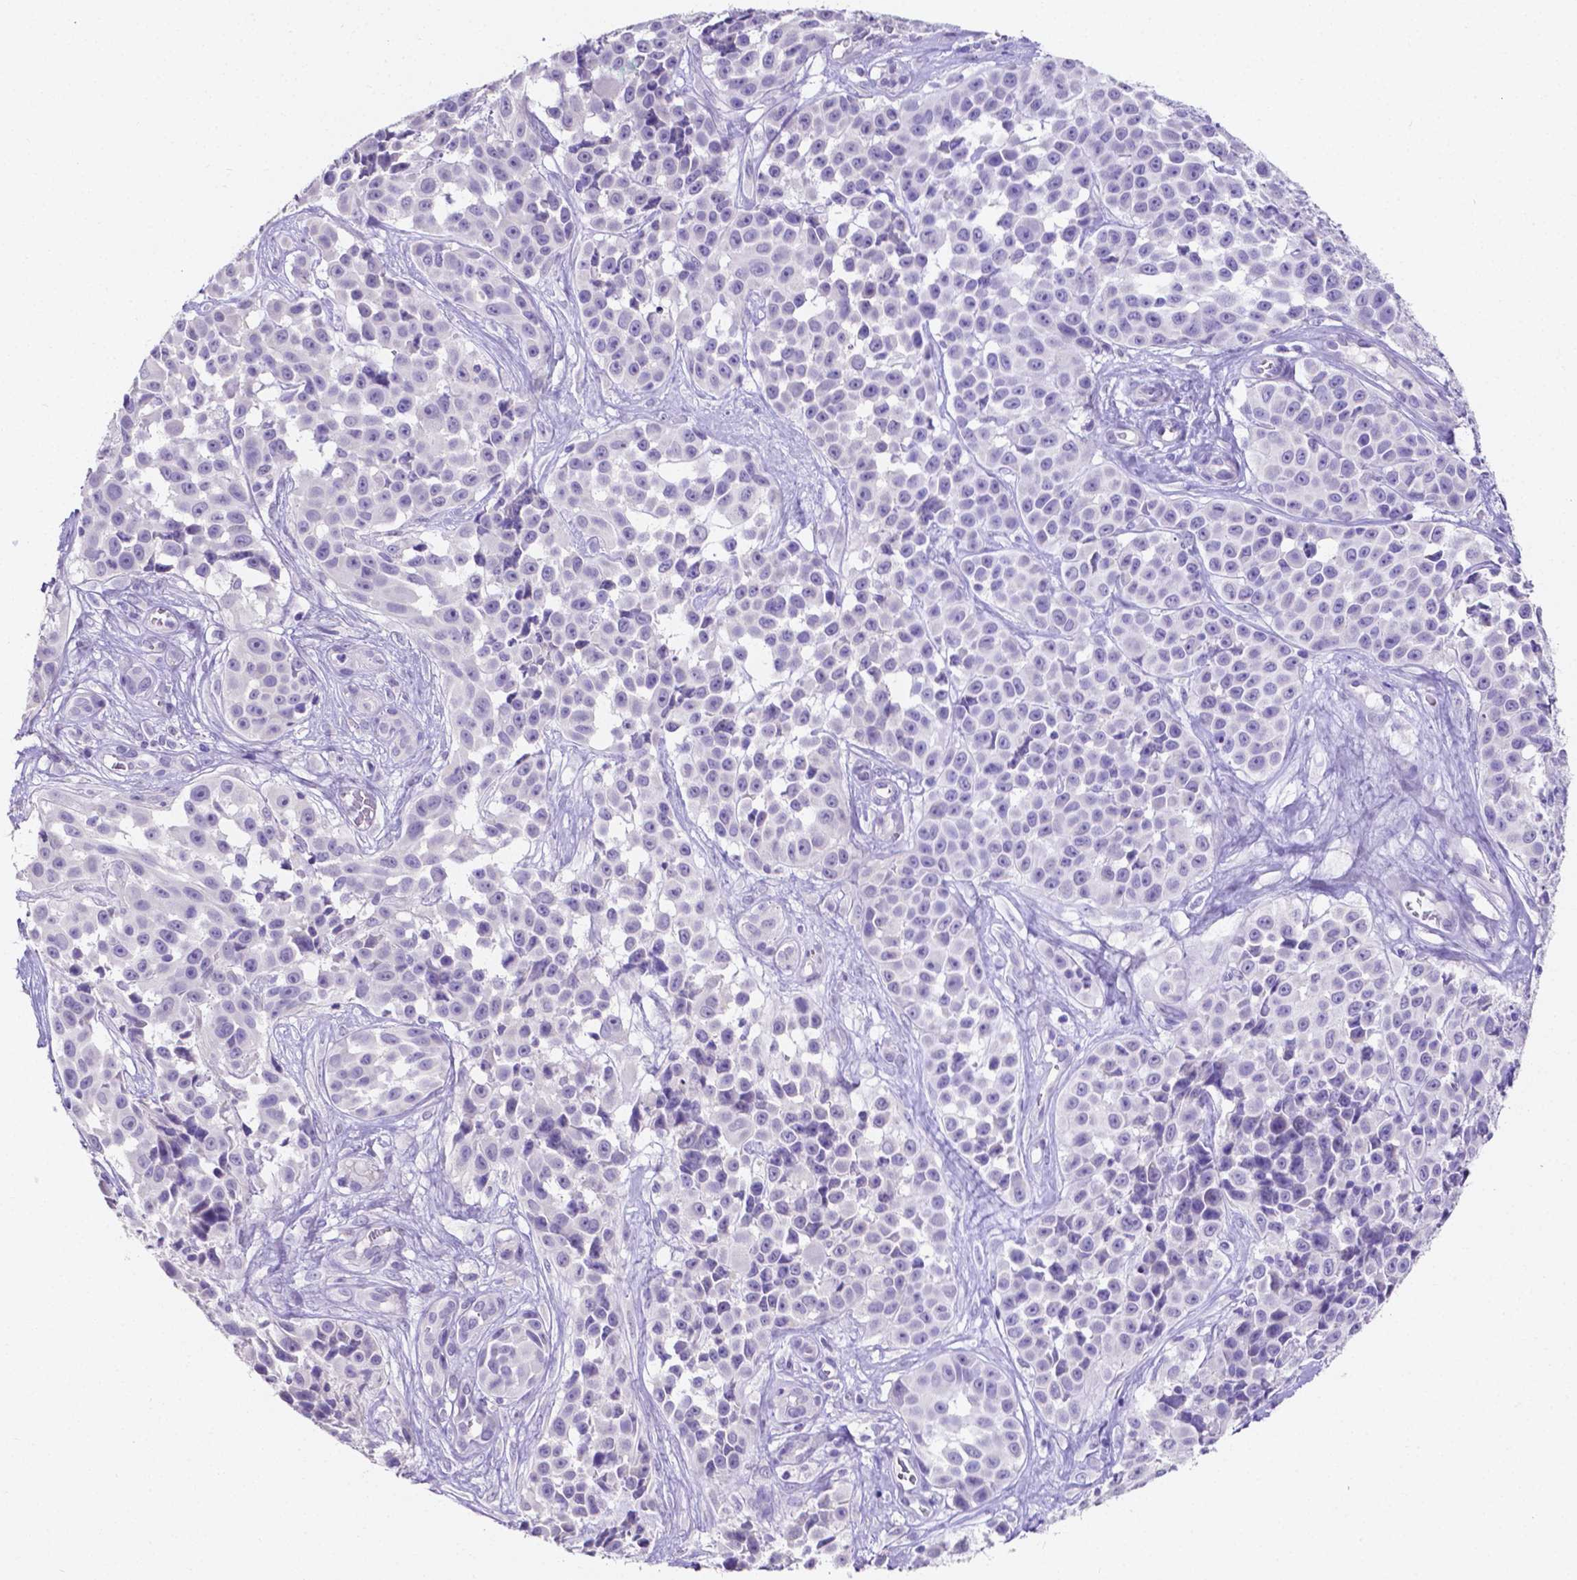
{"staining": {"intensity": "negative", "quantity": "none", "location": "none"}, "tissue": "melanoma", "cell_type": "Tumor cells", "image_type": "cancer", "snomed": [{"axis": "morphology", "description": "Malignant melanoma, NOS"}, {"axis": "topography", "description": "Skin"}], "caption": "Immunohistochemistry image of neoplastic tissue: human melanoma stained with DAB displays no significant protein expression in tumor cells.", "gene": "SLC22A2", "patient": {"sex": "female", "age": 88}}